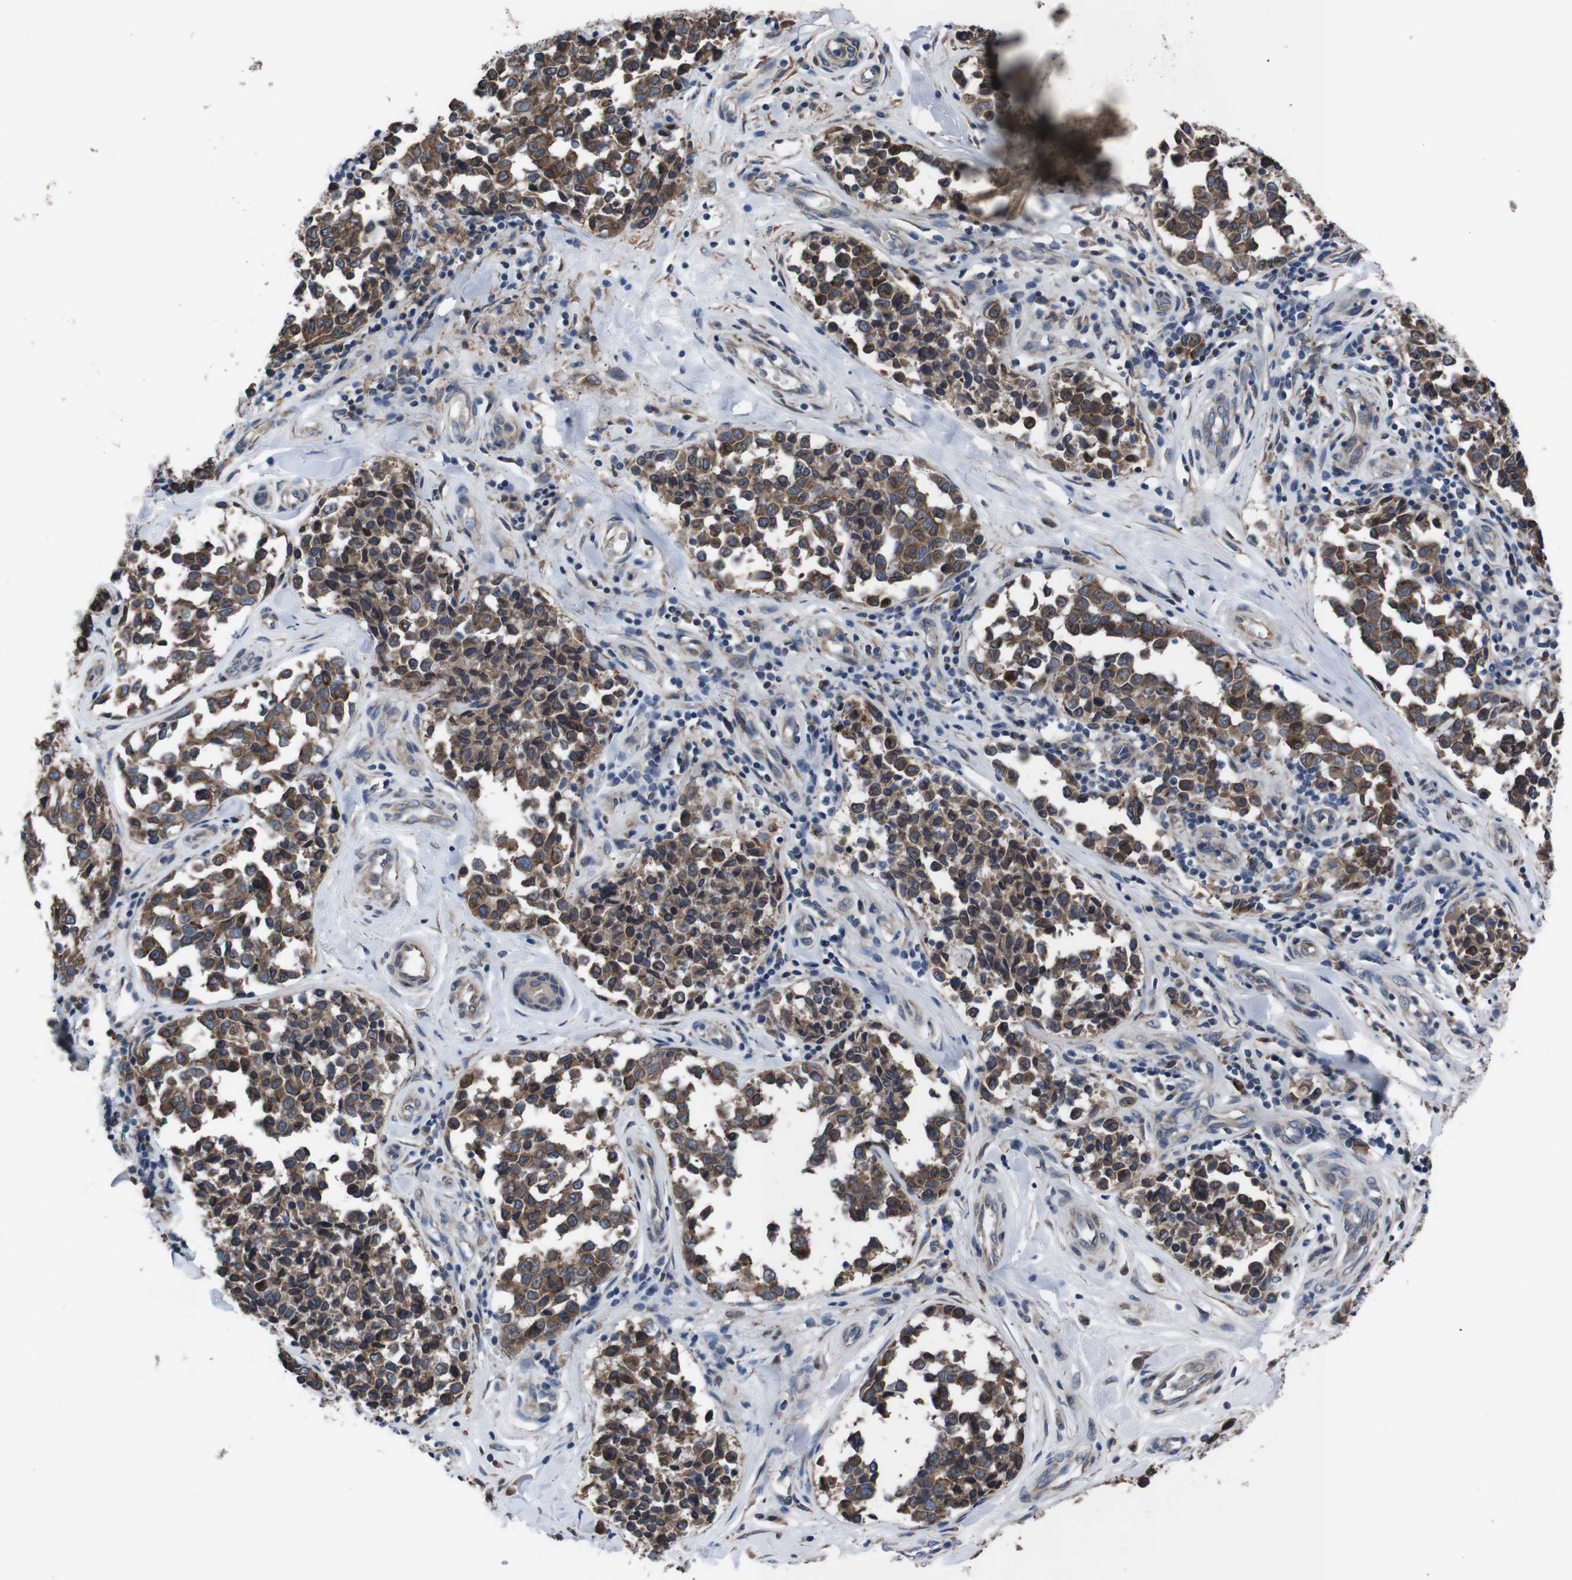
{"staining": {"intensity": "moderate", "quantity": ">75%", "location": "cytoplasmic/membranous"}, "tissue": "melanoma", "cell_type": "Tumor cells", "image_type": "cancer", "snomed": [{"axis": "morphology", "description": "Malignant melanoma, NOS"}, {"axis": "topography", "description": "Skin"}], "caption": "Immunohistochemical staining of malignant melanoma shows medium levels of moderate cytoplasmic/membranous protein positivity in about >75% of tumor cells.", "gene": "SIGMAR1", "patient": {"sex": "female", "age": 64}}